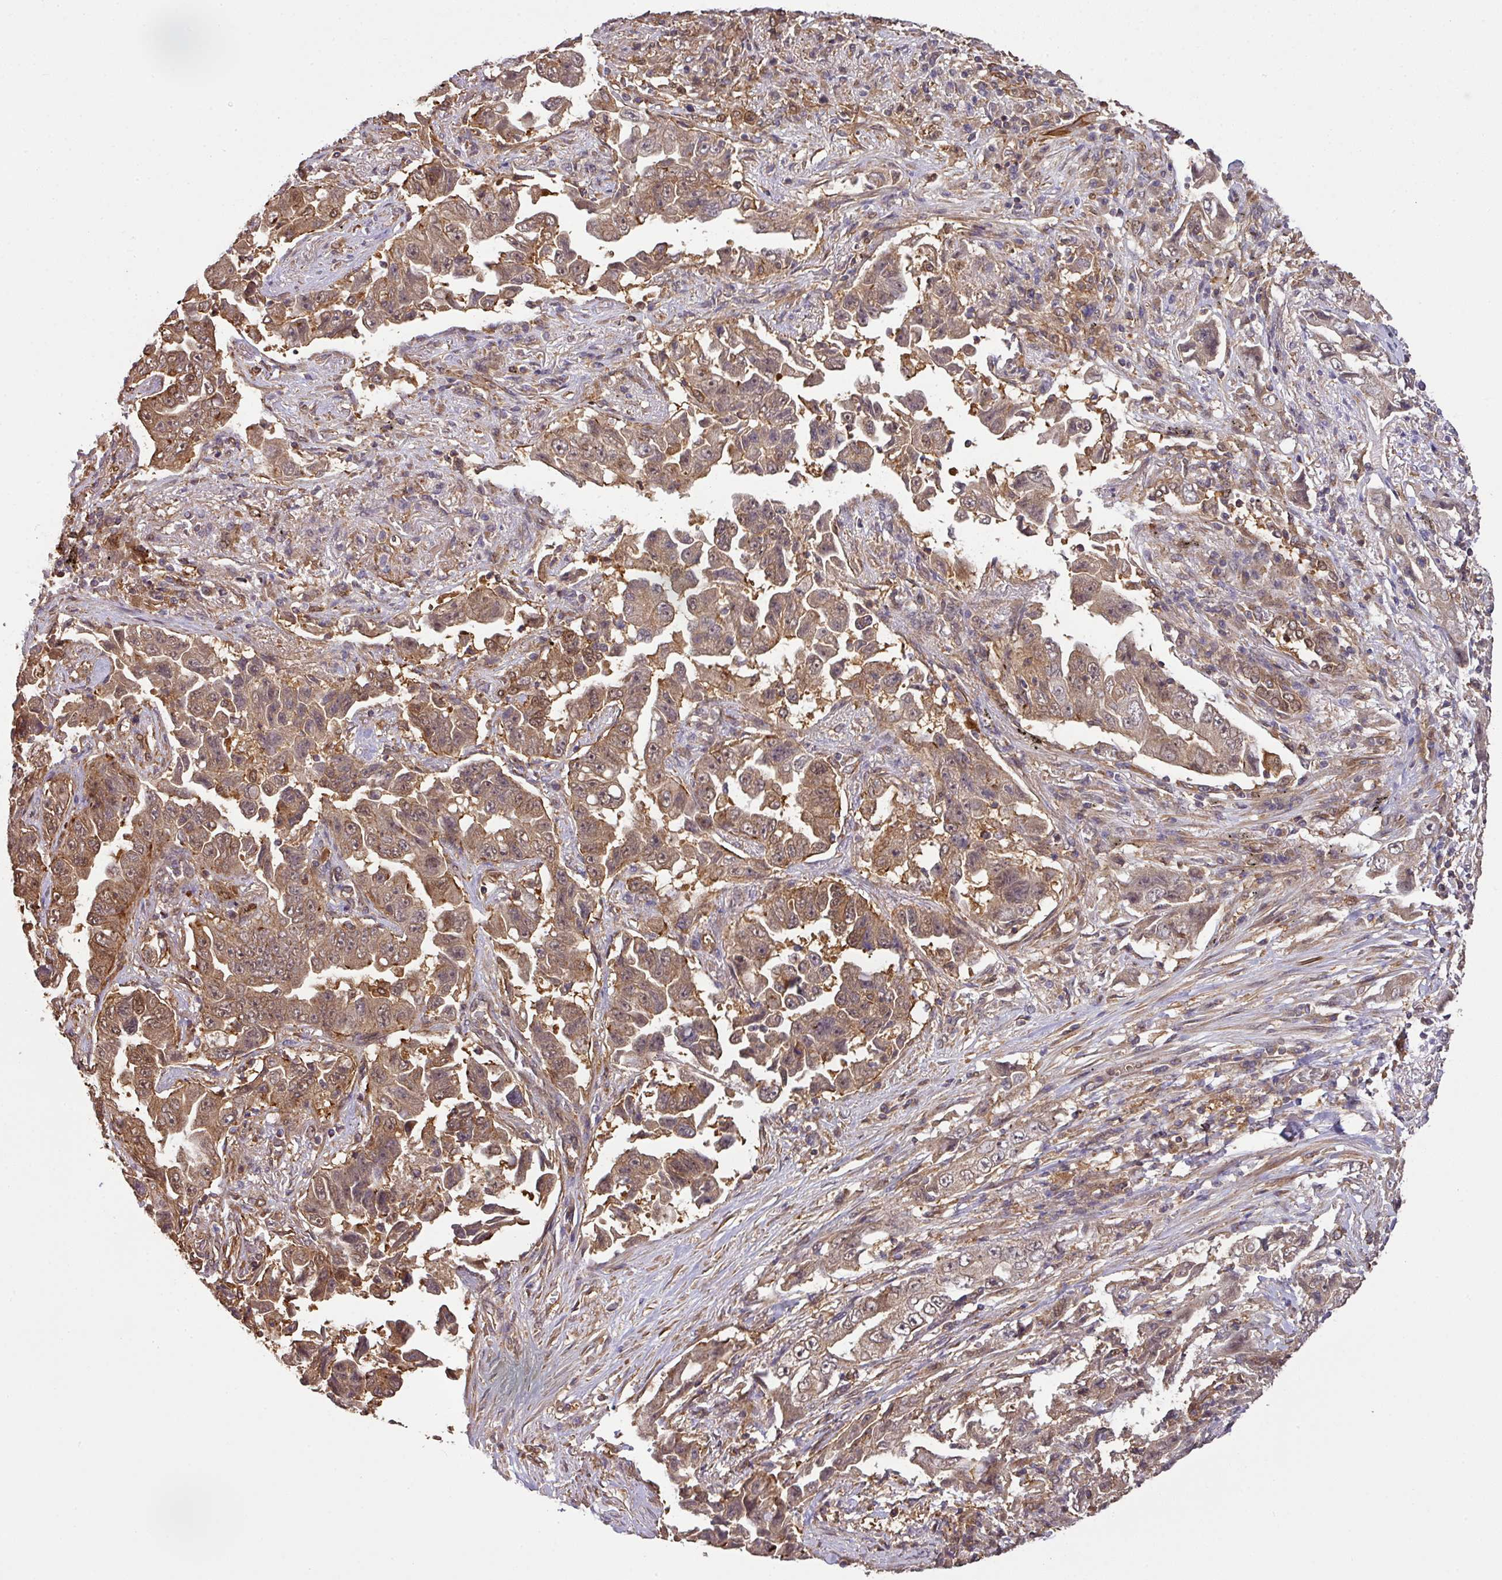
{"staining": {"intensity": "moderate", "quantity": ">75%", "location": "cytoplasmic/membranous,nuclear"}, "tissue": "lung cancer", "cell_type": "Tumor cells", "image_type": "cancer", "snomed": [{"axis": "morphology", "description": "Adenocarcinoma, NOS"}, {"axis": "topography", "description": "Lung"}], "caption": "Moderate cytoplasmic/membranous and nuclear expression for a protein is identified in approximately >75% of tumor cells of adenocarcinoma (lung) using immunohistochemistry.", "gene": "ARPIN", "patient": {"sex": "female", "age": 51}}